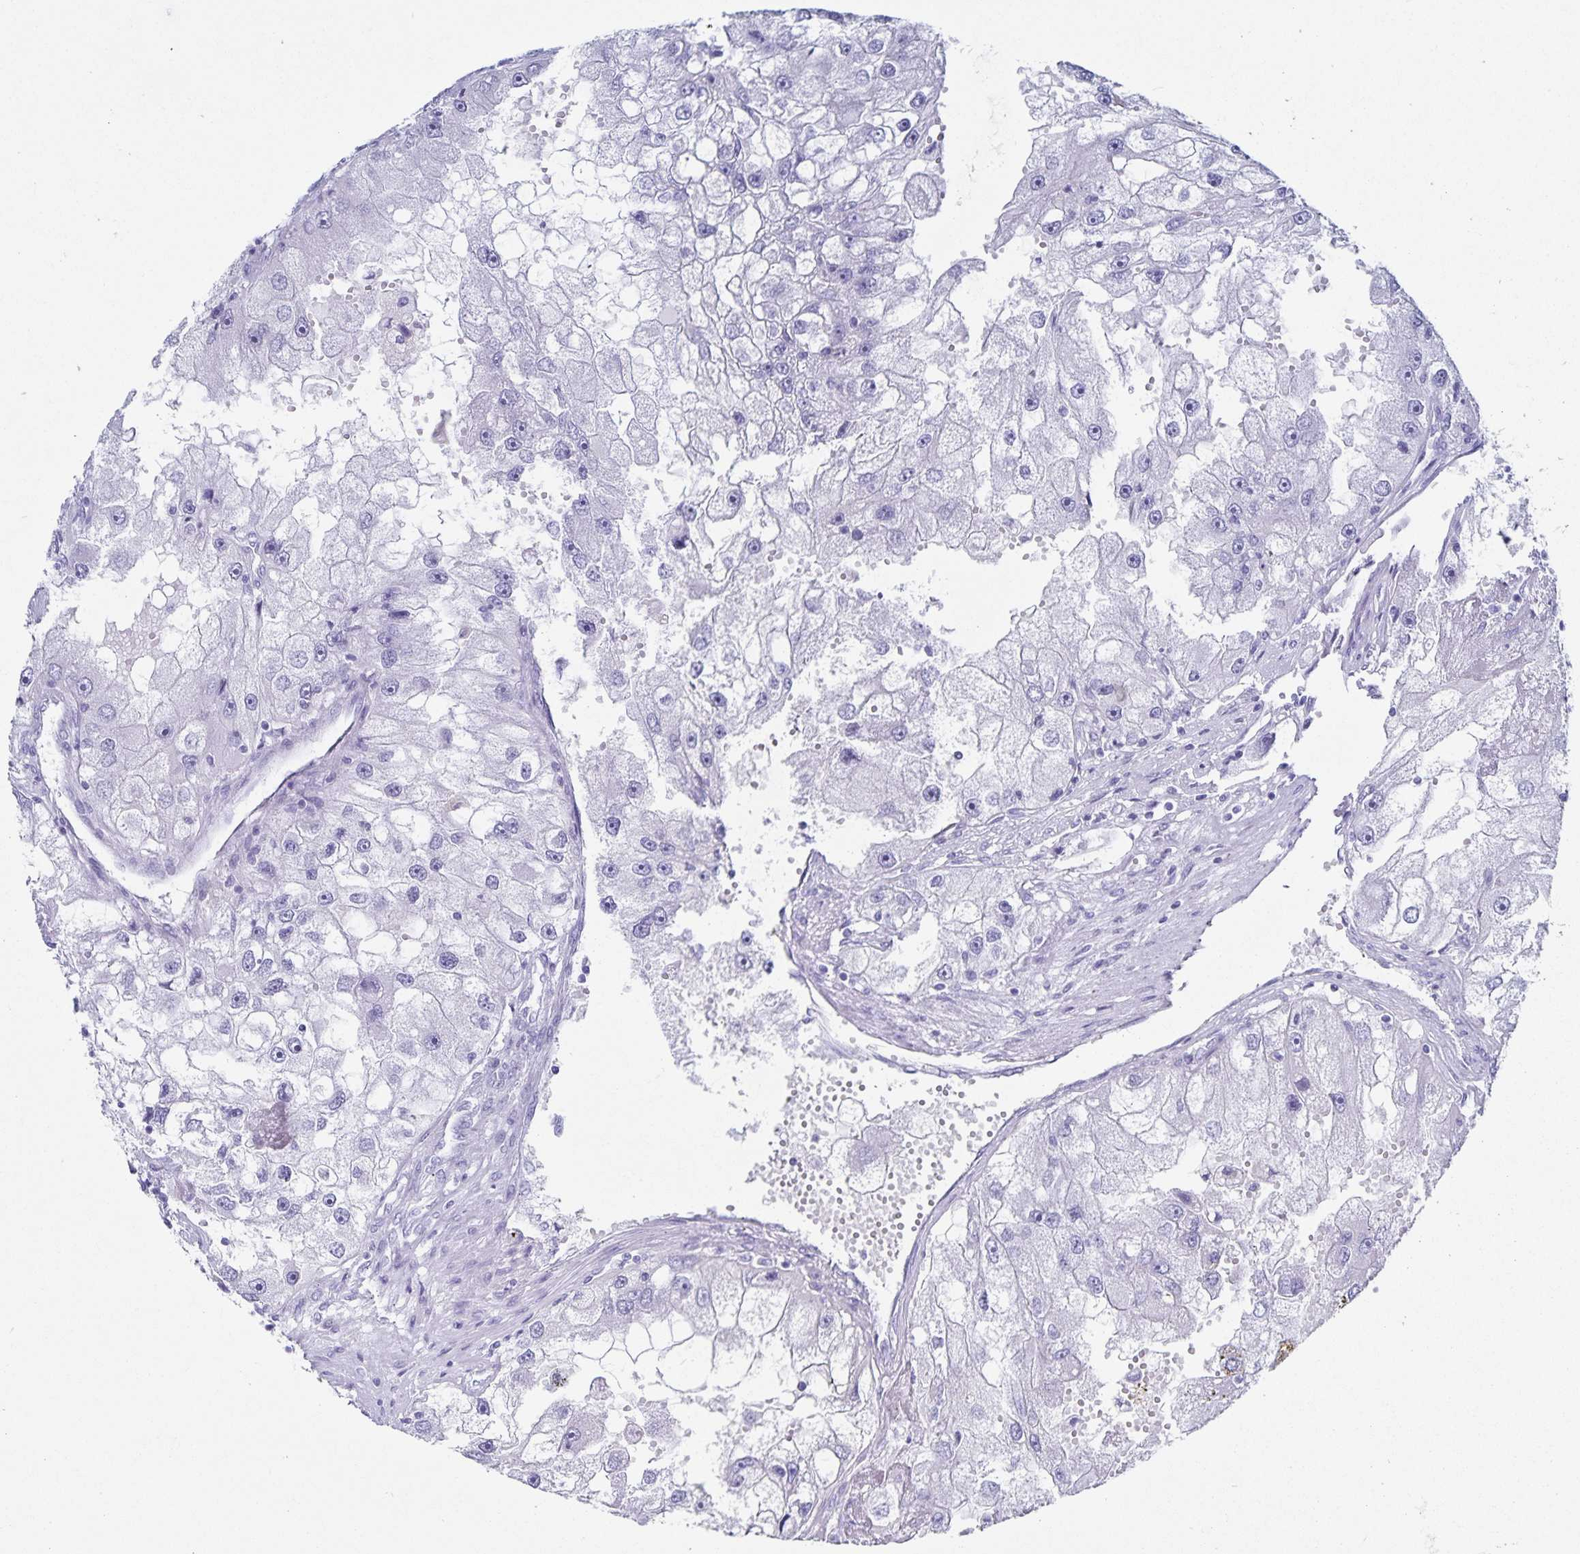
{"staining": {"intensity": "negative", "quantity": "none", "location": "none"}, "tissue": "renal cancer", "cell_type": "Tumor cells", "image_type": "cancer", "snomed": [{"axis": "morphology", "description": "Adenocarcinoma, NOS"}, {"axis": "topography", "description": "Kidney"}], "caption": "DAB (3,3'-diaminobenzidine) immunohistochemical staining of renal adenocarcinoma shows no significant expression in tumor cells.", "gene": "C19orf73", "patient": {"sex": "male", "age": 63}}